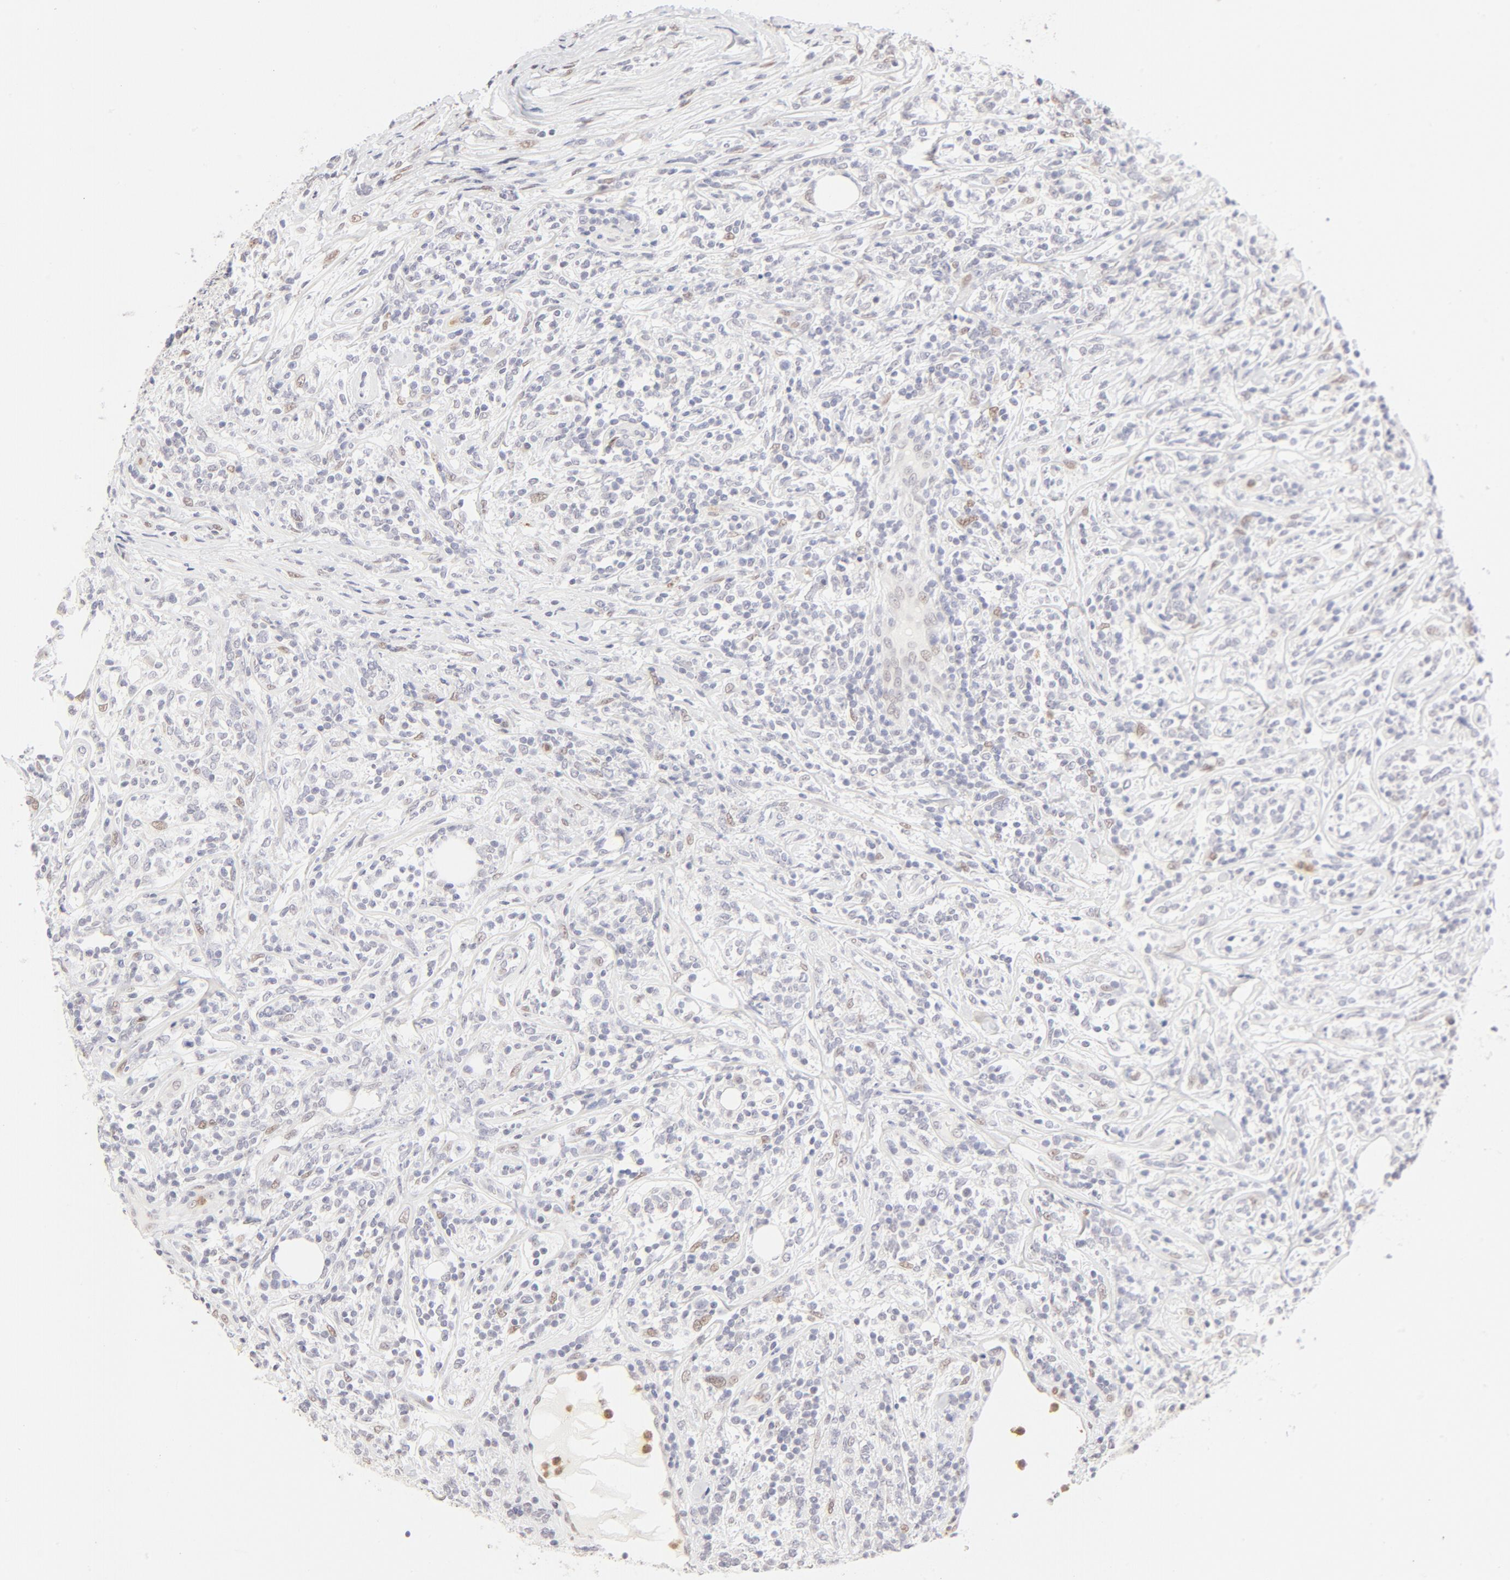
{"staining": {"intensity": "weak", "quantity": "<25%", "location": "nuclear"}, "tissue": "lymphoma", "cell_type": "Tumor cells", "image_type": "cancer", "snomed": [{"axis": "morphology", "description": "Malignant lymphoma, non-Hodgkin's type, High grade"}, {"axis": "topography", "description": "Lymph node"}], "caption": "DAB (3,3'-diaminobenzidine) immunohistochemical staining of high-grade malignant lymphoma, non-Hodgkin's type reveals no significant expression in tumor cells.", "gene": "PBX1", "patient": {"sex": "female", "age": 84}}